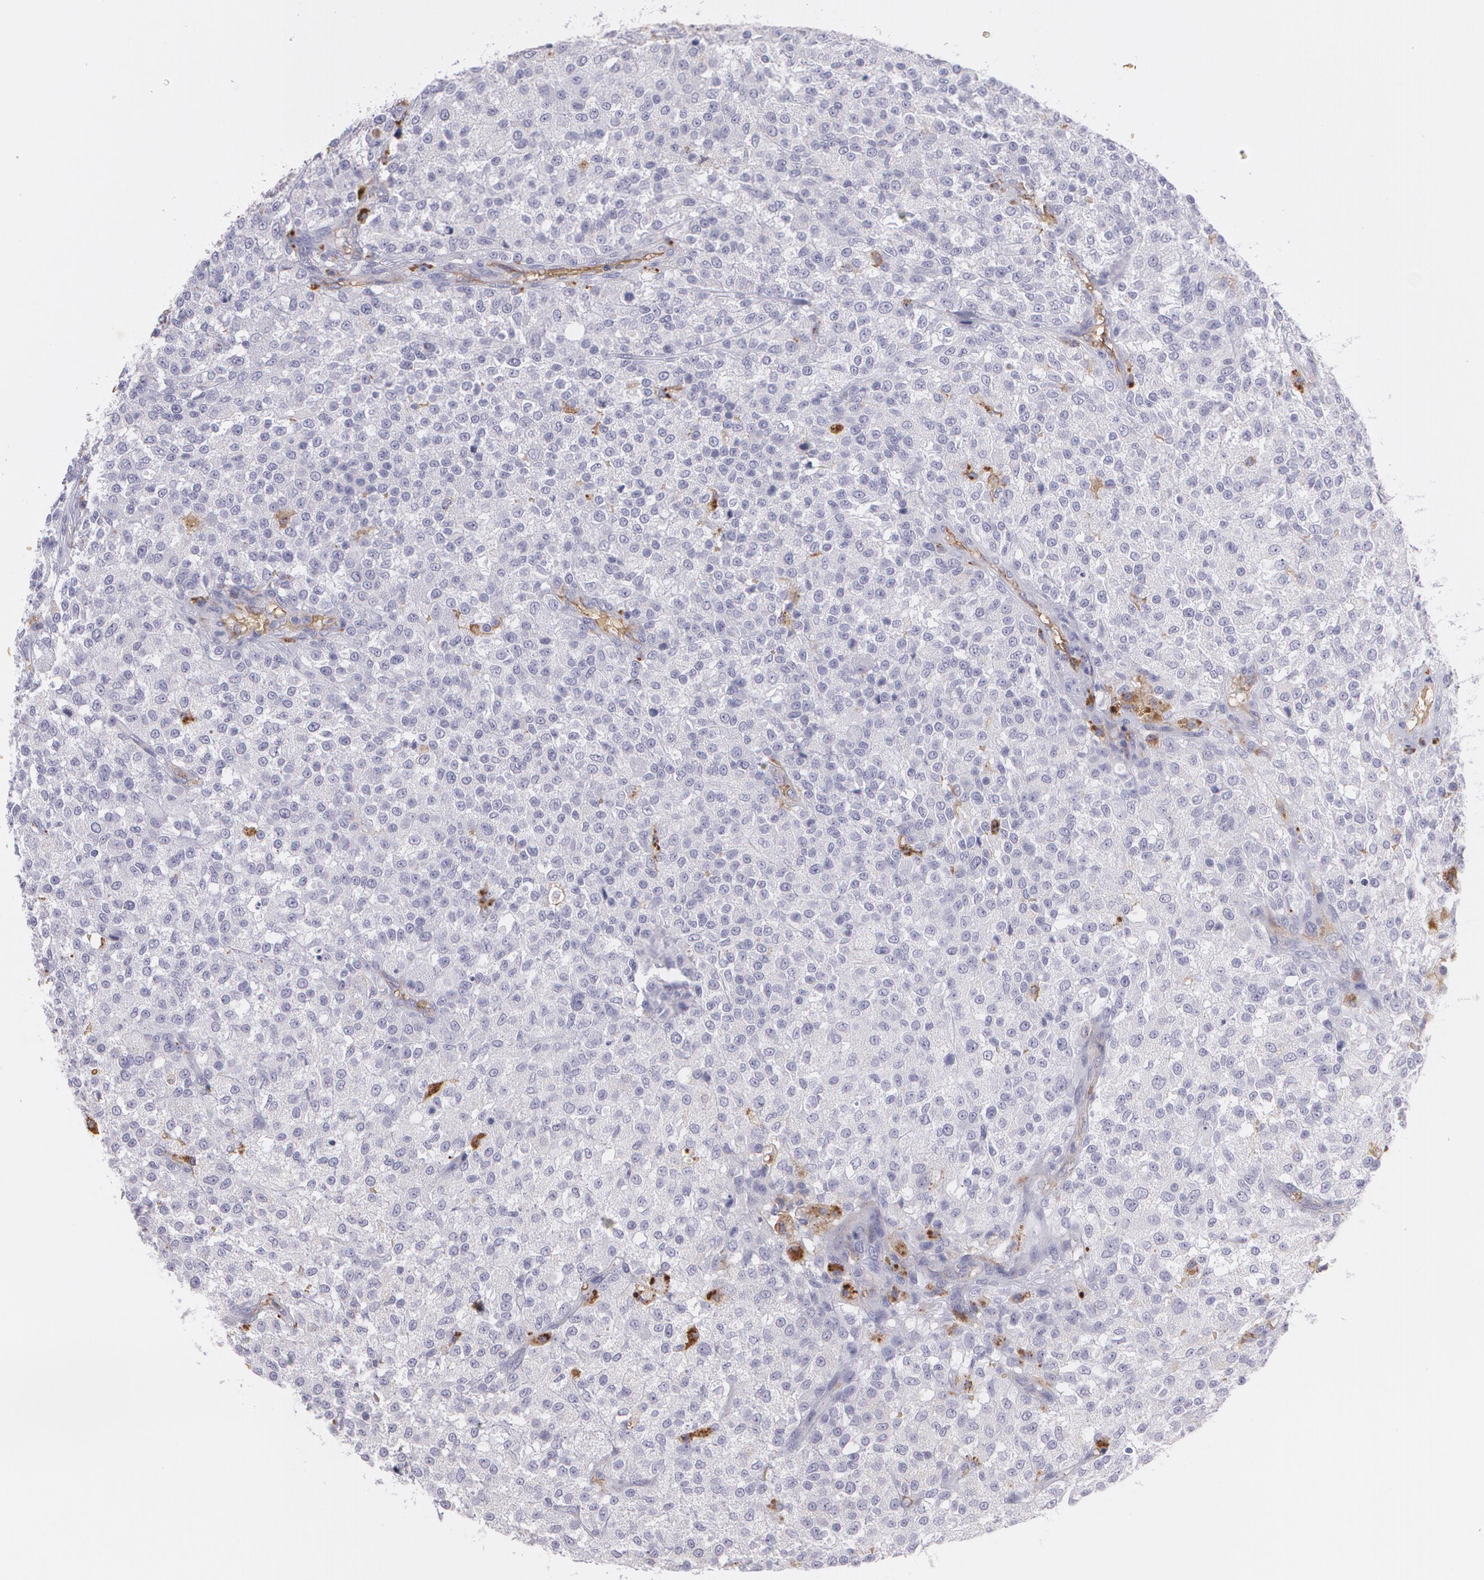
{"staining": {"intensity": "negative", "quantity": "none", "location": "none"}, "tissue": "testis cancer", "cell_type": "Tumor cells", "image_type": "cancer", "snomed": [{"axis": "morphology", "description": "Seminoma, NOS"}, {"axis": "topography", "description": "Testis"}], "caption": "The photomicrograph displays no significant positivity in tumor cells of testis seminoma.", "gene": "ACE", "patient": {"sex": "male", "age": 59}}